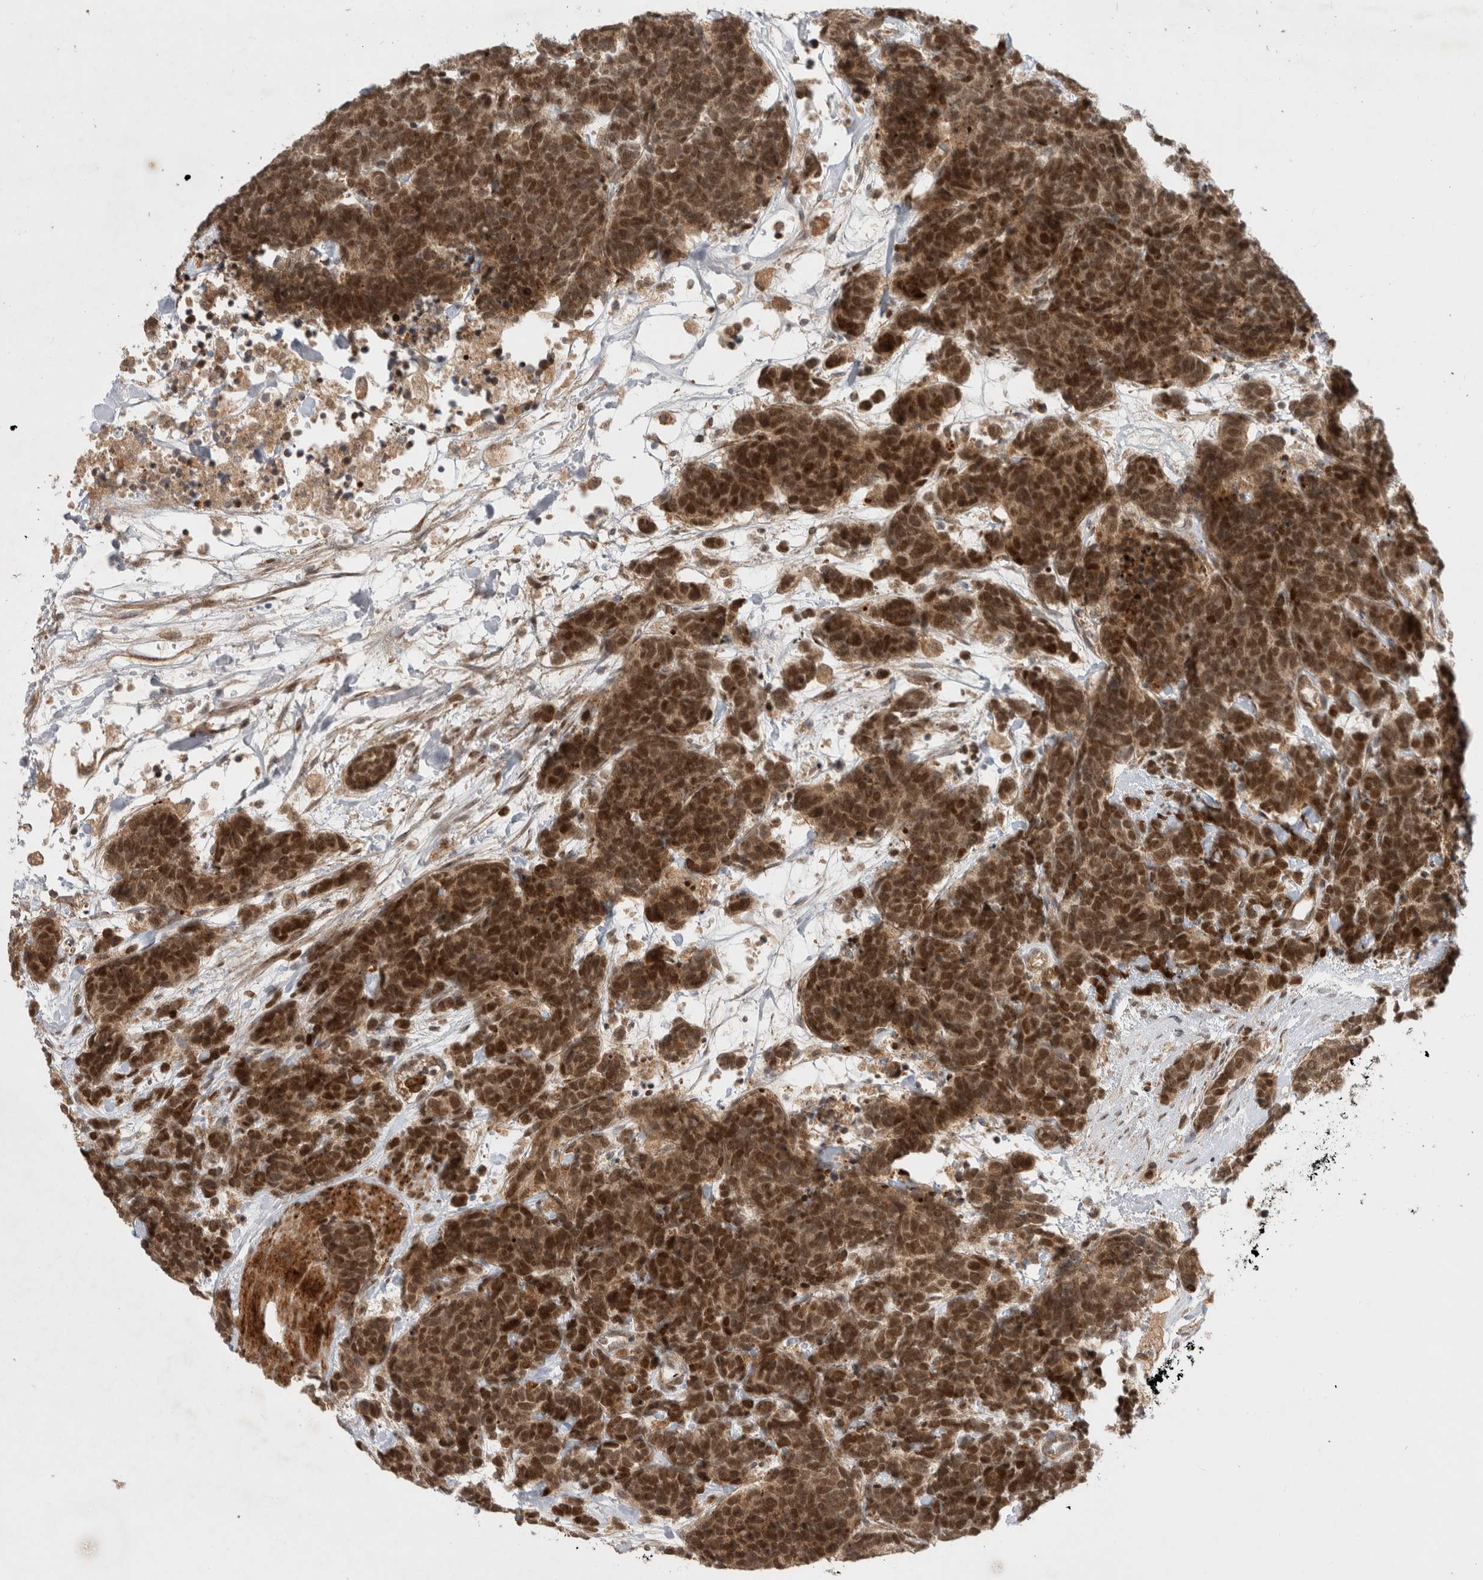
{"staining": {"intensity": "strong", "quantity": ">75%", "location": "cytoplasmic/membranous,nuclear"}, "tissue": "carcinoid", "cell_type": "Tumor cells", "image_type": "cancer", "snomed": [{"axis": "morphology", "description": "Carcinoma, NOS"}, {"axis": "morphology", "description": "Carcinoid, malignant, NOS"}, {"axis": "topography", "description": "Urinary bladder"}], "caption": "Protein staining of carcinoid tissue displays strong cytoplasmic/membranous and nuclear expression in about >75% of tumor cells.", "gene": "INSRR", "patient": {"sex": "male", "age": 57}}